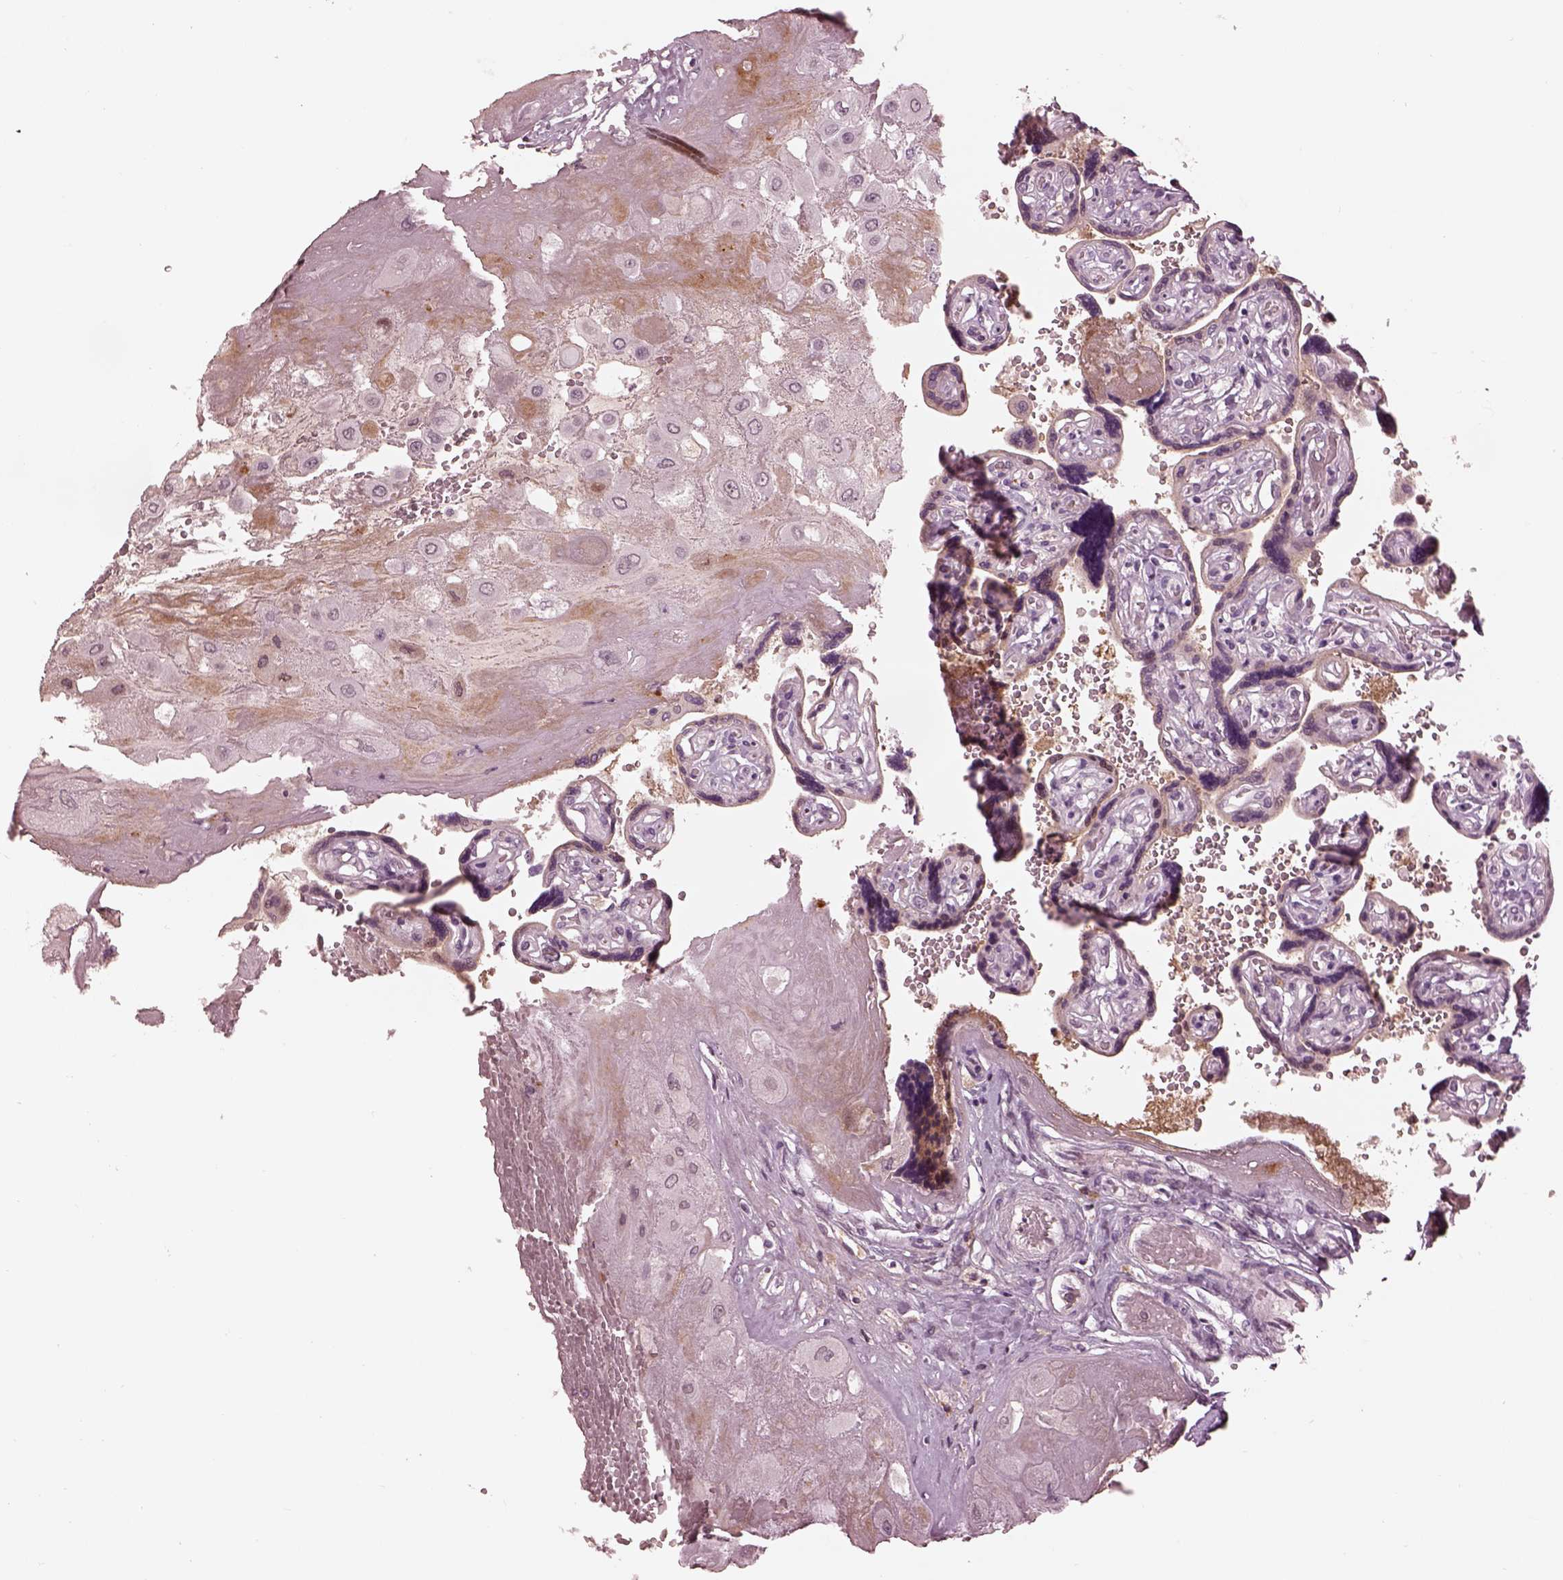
{"staining": {"intensity": "negative", "quantity": "none", "location": "none"}, "tissue": "placenta", "cell_type": "Decidual cells", "image_type": "normal", "snomed": [{"axis": "morphology", "description": "Normal tissue, NOS"}, {"axis": "topography", "description": "Placenta"}], "caption": "This is an immunohistochemistry (IHC) photomicrograph of normal placenta. There is no positivity in decidual cells.", "gene": "KCNA2", "patient": {"sex": "female", "age": 32}}